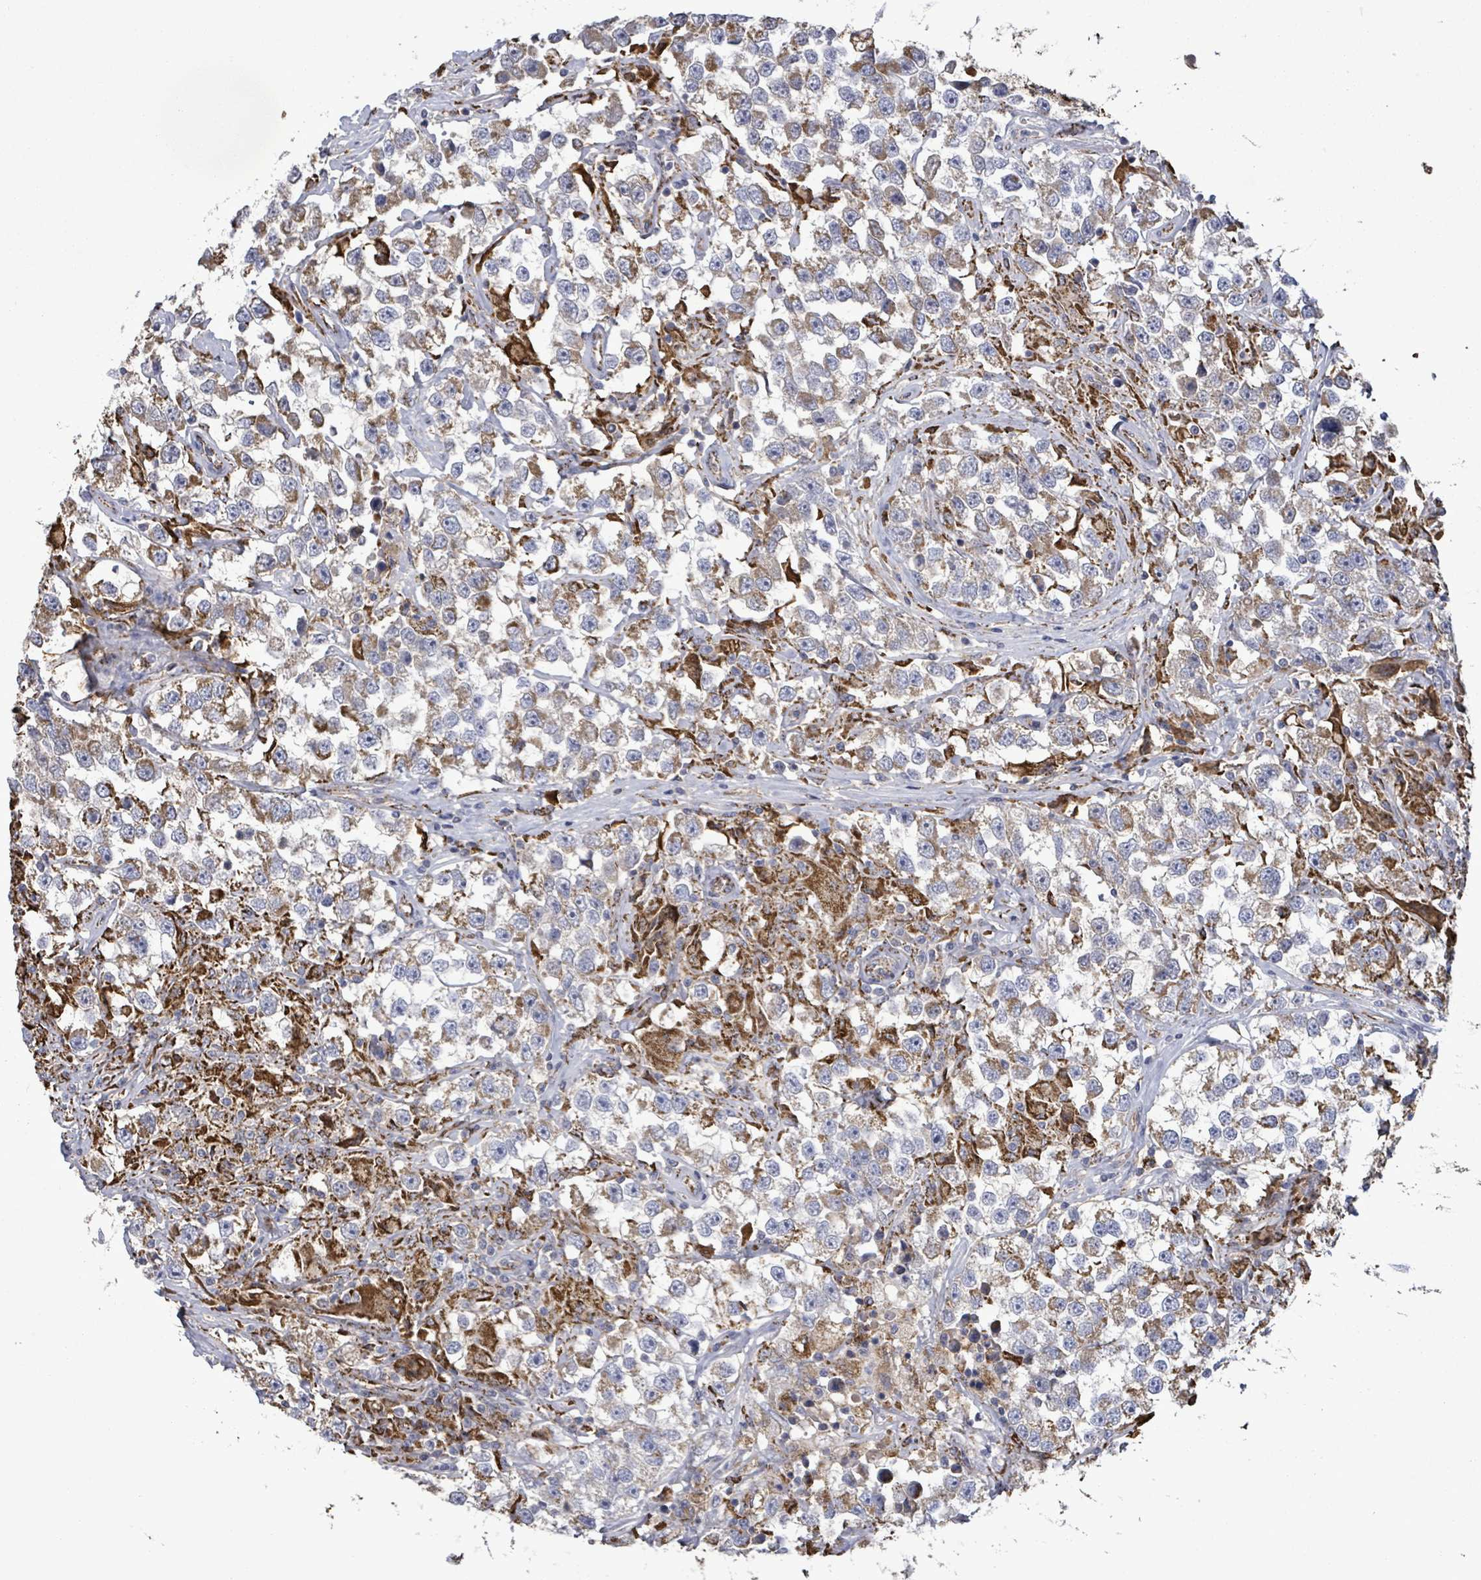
{"staining": {"intensity": "negative", "quantity": "none", "location": "none"}, "tissue": "testis cancer", "cell_type": "Tumor cells", "image_type": "cancer", "snomed": [{"axis": "morphology", "description": "Seminoma, NOS"}, {"axis": "topography", "description": "Testis"}], "caption": "IHC image of testis cancer stained for a protein (brown), which shows no positivity in tumor cells. The staining was performed using DAB to visualize the protein expression in brown, while the nuclei were stained in blue with hematoxylin (Magnification: 20x).", "gene": "MTMR12", "patient": {"sex": "male", "age": 46}}